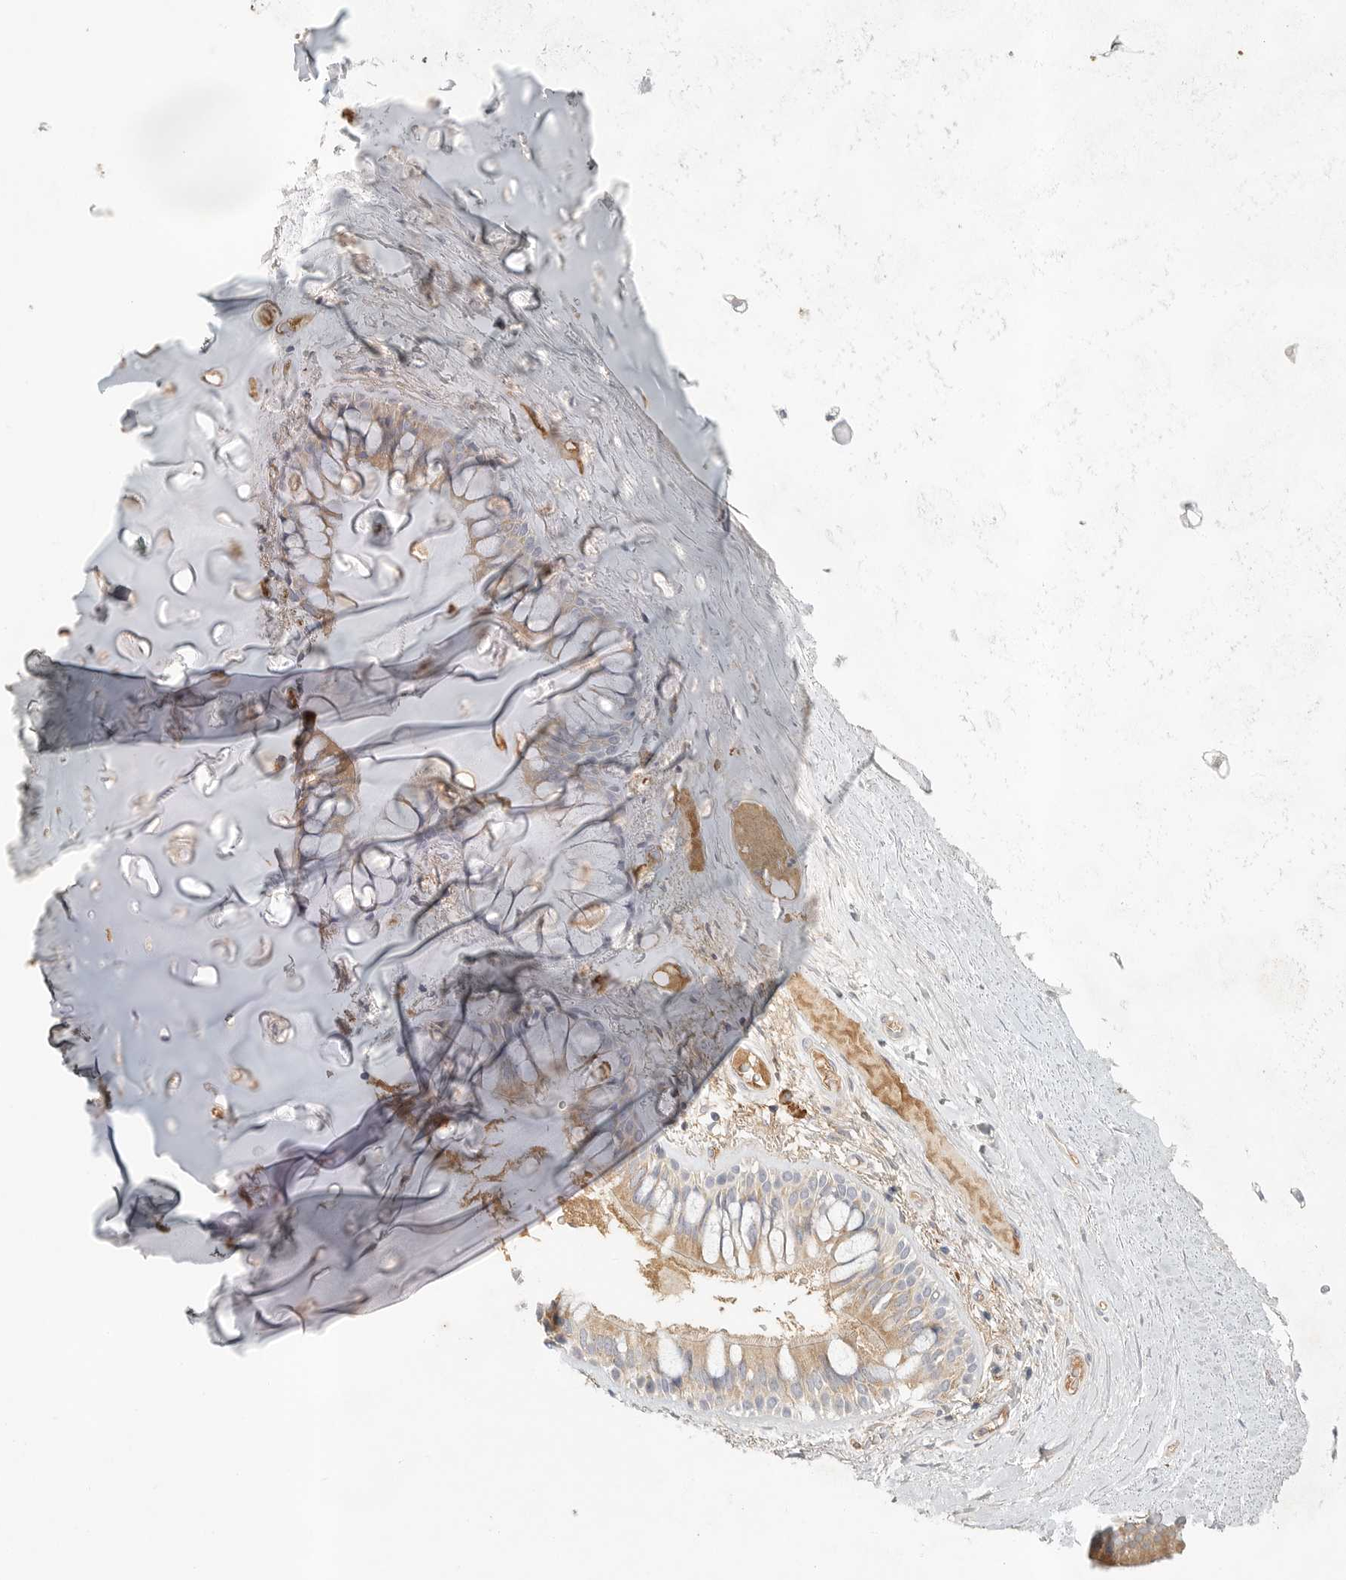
{"staining": {"intensity": "weak", "quantity": ">75%", "location": "cytoplasmic/membranous"}, "tissue": "adipose tissue", "cell_type": "Adipocytes", "image_type": "normal", "snomed": [{"axis": "morphology", "description": "Normal tissue, NOS"}, {"axis": "topography", "description": "Bronchus"}], "caption": "Unremarkable adipose tissue displays weak cytoplasmic/membranous expression in about >75% of adipocytes, visualized by immunohistochemistry.", "gene": "SLC25A36", "patient": {"sex": "male", "age": 66}}